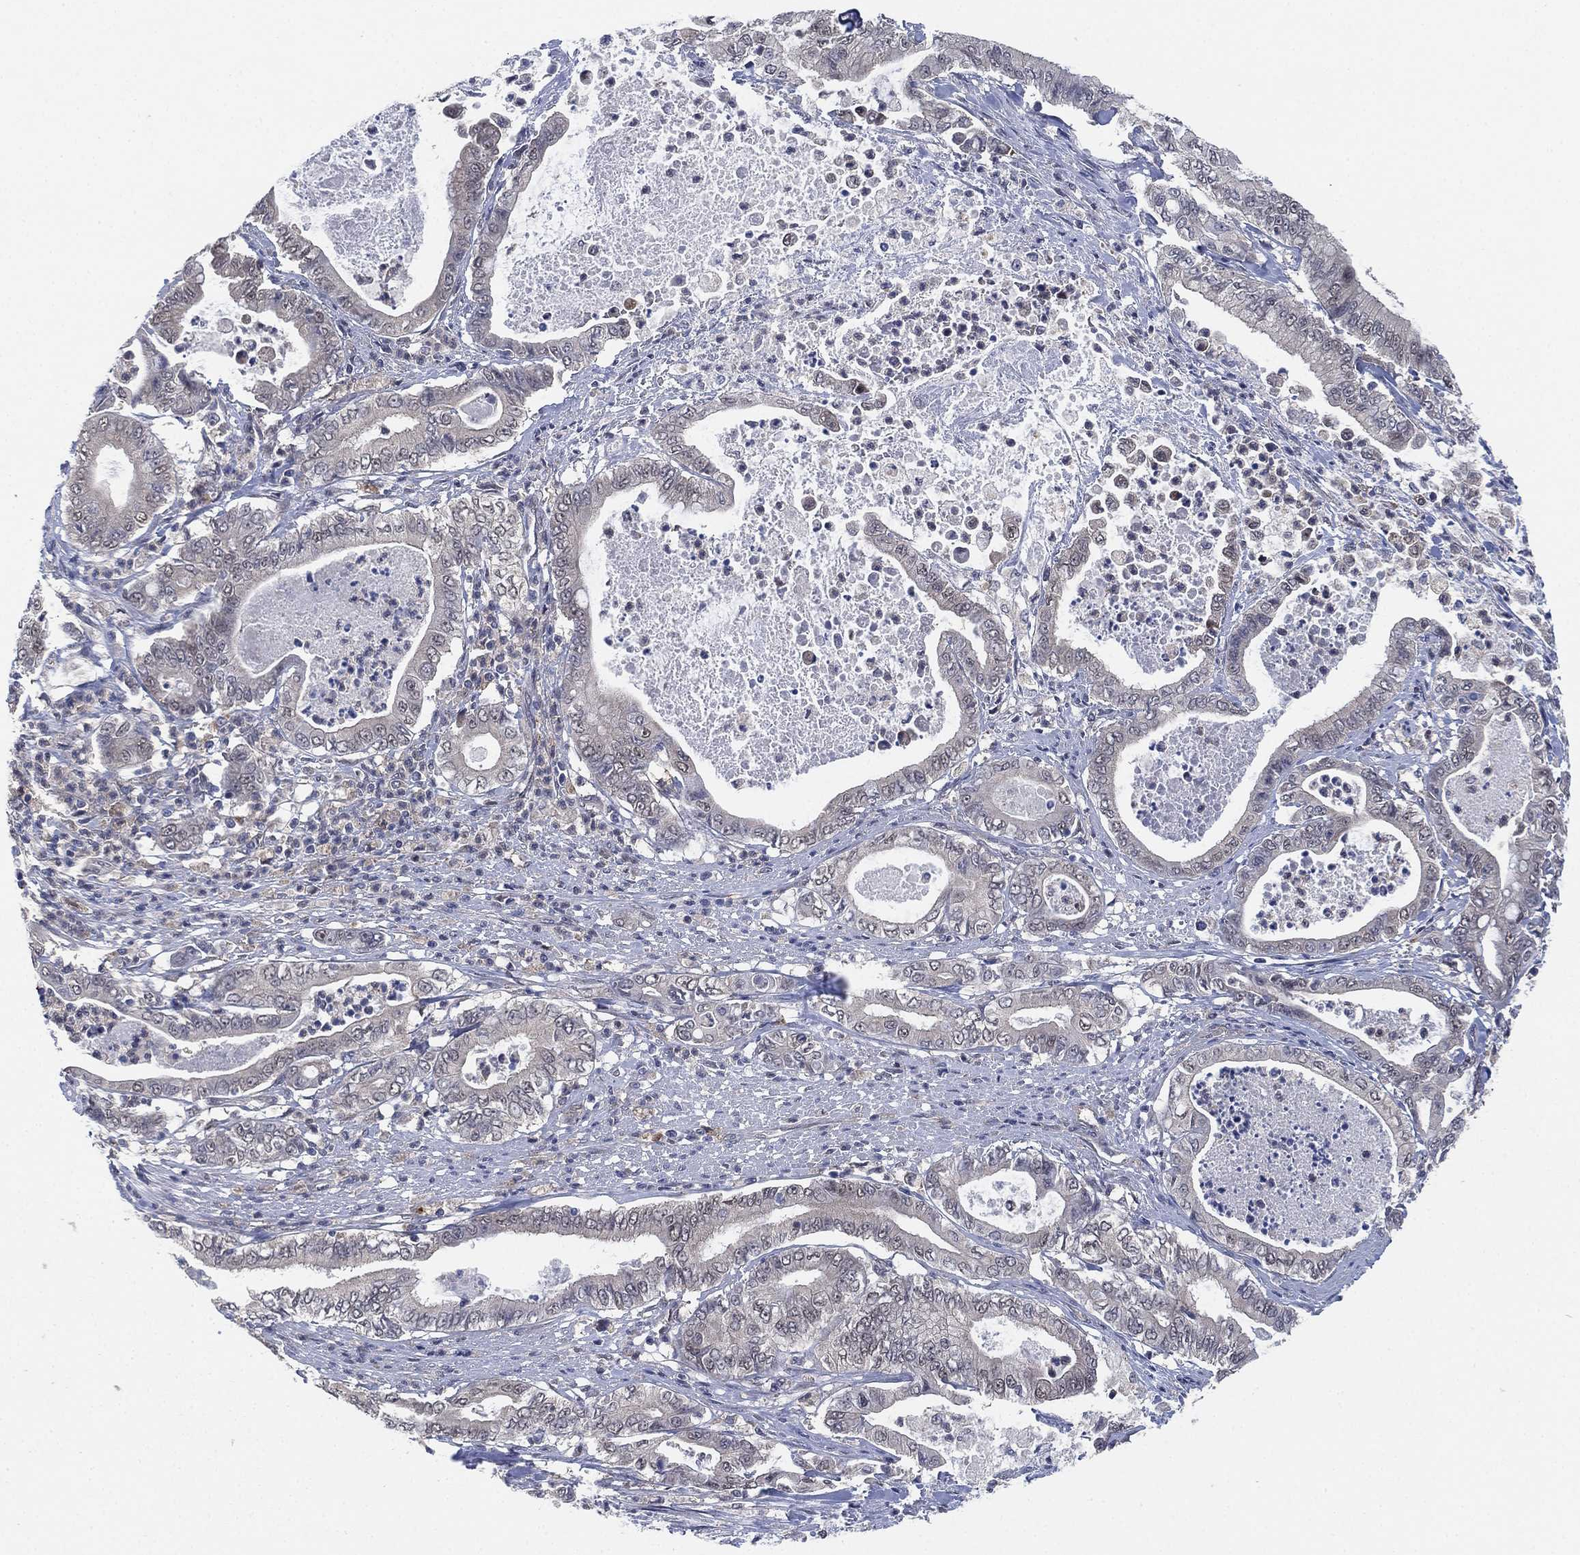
{"staining": {"intensity": "negative", "quantity": "none", "location": "none"}, "tissue": "pancreatic cancer", "cell_type": "Tumor cells", "image_type": "cancer", "snomed": [{"axis": "morphology", "description": "Adenocarcinoma, NOS"}, {"axis": "topography", "description": "Pancreas"}], "caption": "Immunohistochemical staining of human adenocarcinoma (pancreatic) demonstrates no significant positivity in tumor cells.", "gene": "FES", "patient": {"sex": "male", "age": 71}}